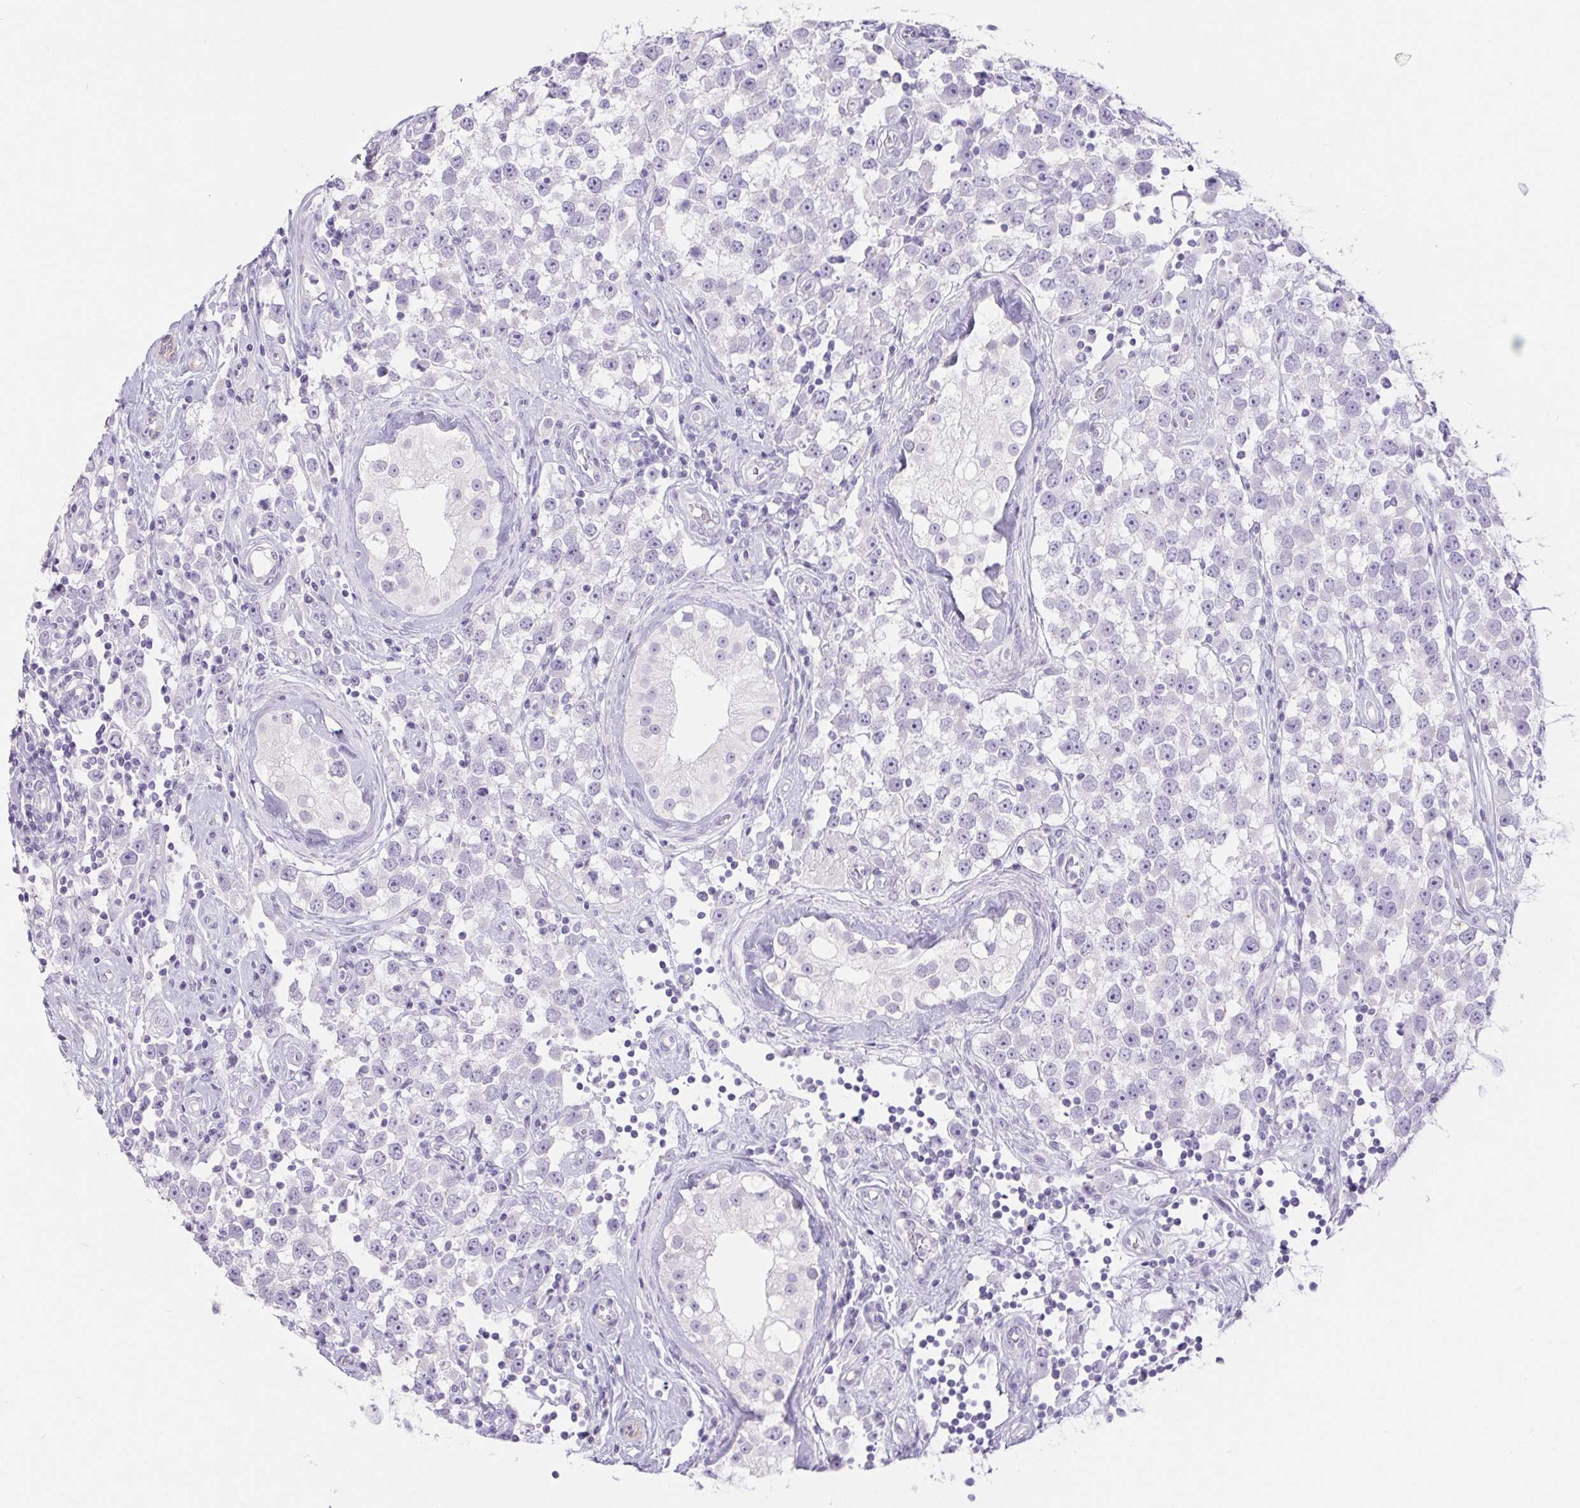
{"staining": {"intensity": "negative", "quantity": "none", "location": "none"}, "tissue": "testis cancer", "cell_type": "Tumor cells", "image_type": "cancer", "snomed": [{"axis": "morphology", "description": "Seminoma, NOS"}, {"axis": "topography", "description": "Testis"}], "caption": "Tumor cells show no significant protein positivity in testis cancer (seminoma).", "gene": "ERP27", "patient": {"sex": "male", "age": 34}}